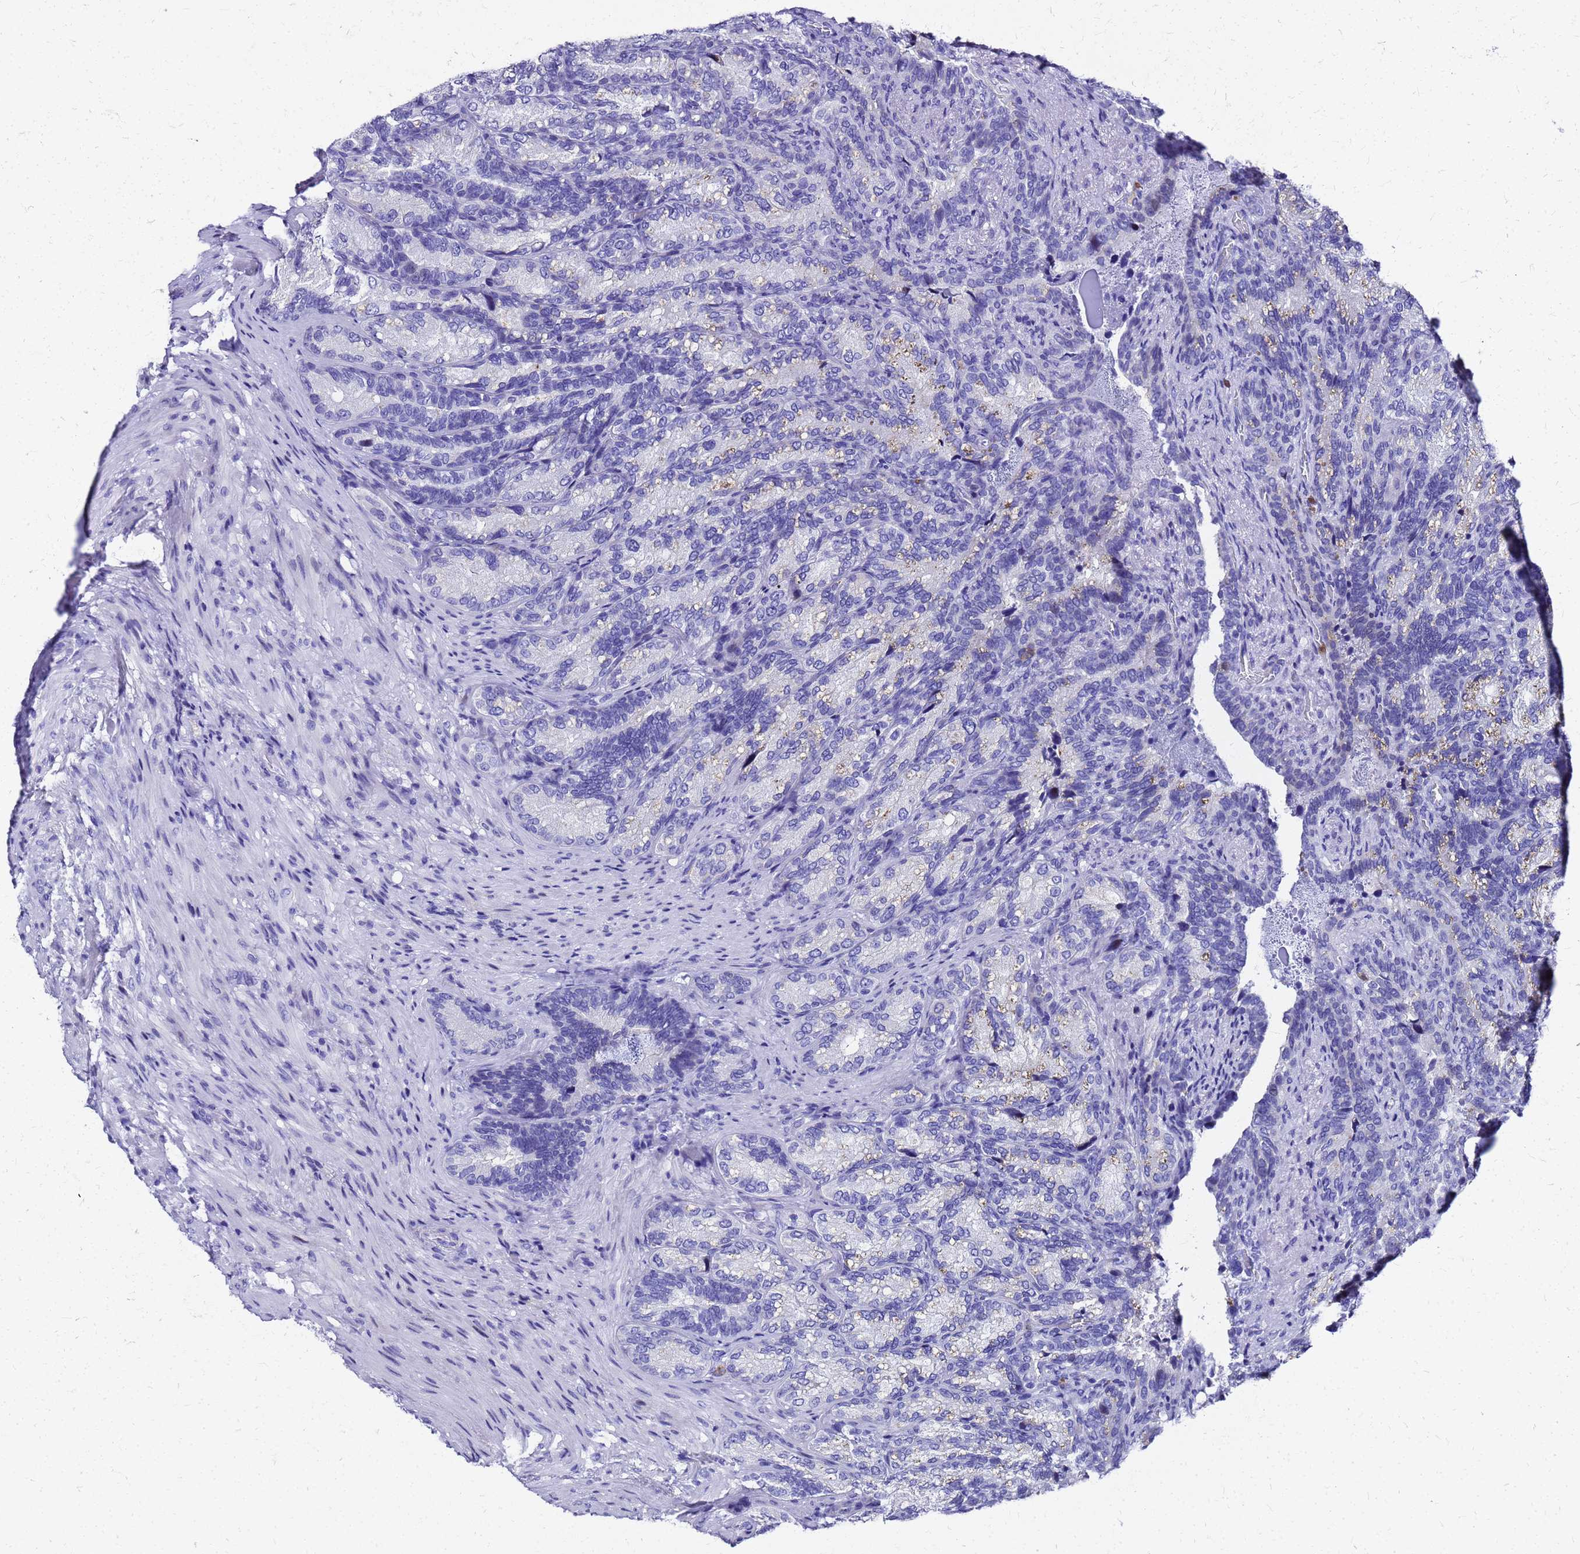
{"staining": {"intensity": "negative", "quantity": "none", "location": "none"}, "tissue": "seminal vesicle", "cell_type": "Glandular cells", "image_type": "normal", "snomed": [{"axis": "morphology", "description": "Normal tissue, NOS"}, {"axis": "topography", "description": "Seminal veicle"}], "caption": "High power microscopy micrograph of an immunohistochemistry histopathology image of benign seminal vesicle, revealing no significant staining in glandular cells. The staining is performed using DAB (3,3'-diaminobenzidine) brown chromogen with nuclei counter-stained in using hematoxylin.", "gene": "SMIM21", "patient": {"sex": "male", "age": 58}}